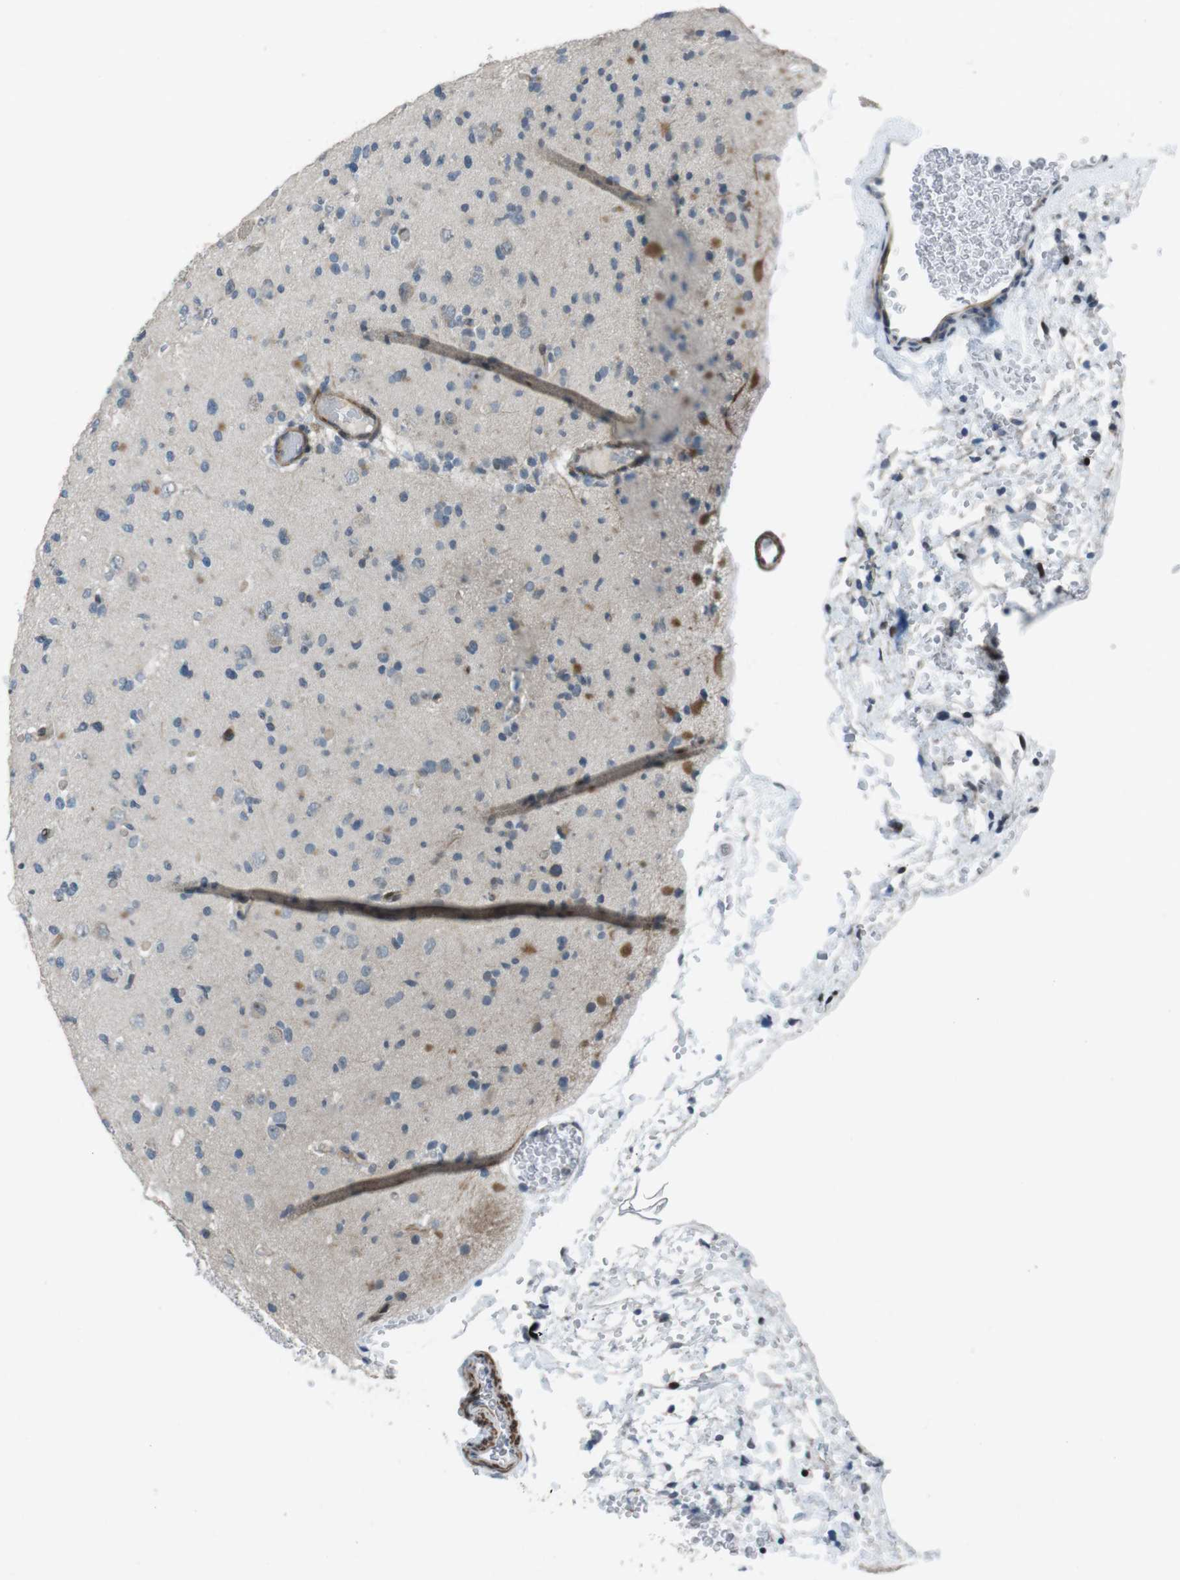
{"staining": {"intensity": "weak", "quantity": "<25%", "location": "cytoplasmic/membranous"}, "tissue": "glioma", "cell_type": "Tumor cells", "image_type": "cancer", "snomed": [{"axis": "morphology", "description": "Glioma, malignant, Low grade"}, {"axis": "topography", "description": "Brain"}], "caption": "Protein analysis of glioma exhibits no significant expression in tumor cells.", "gene": "PBRM1", "patient": {"sex": "female", "age": 22}}